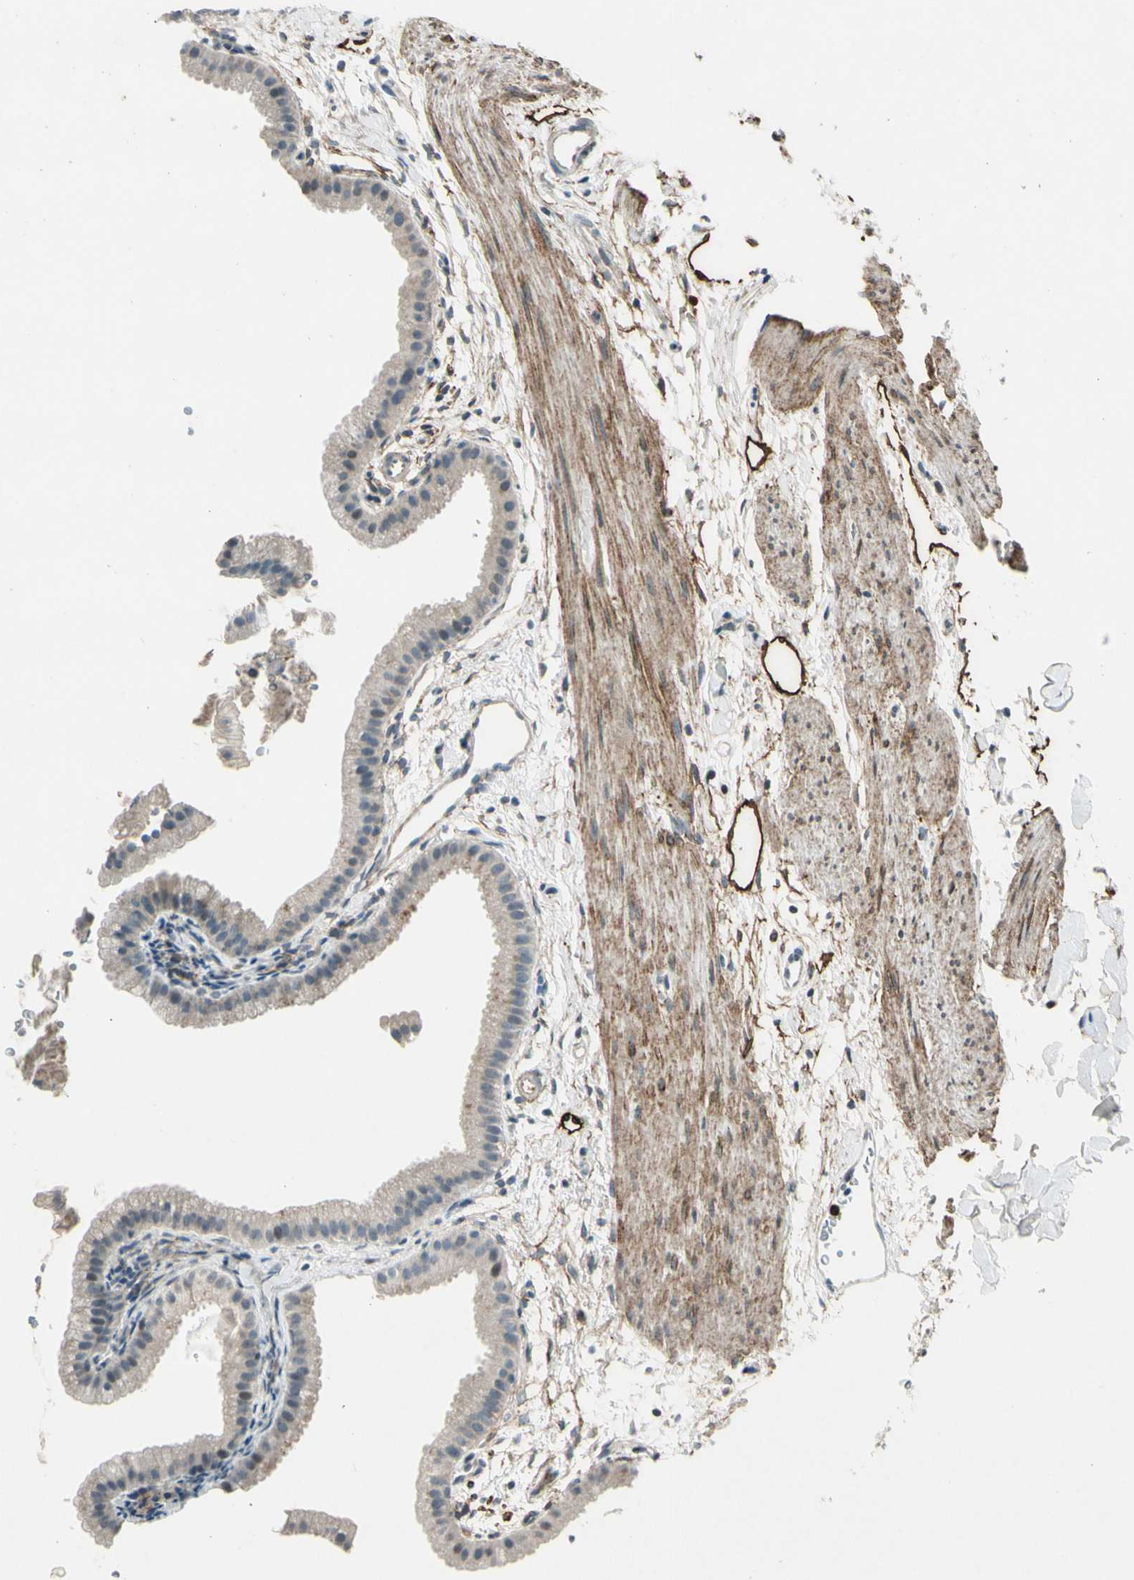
{"staining": {"intensity": "negative", "quantity": "none", "location": "none"}, "tissue": "gallbladder", "cell_type": "Glandular cells", "image_type": "normal", "snomed": [{"axis": "morphology", "description": "Normal tissue, NOS"}, {"axis": "topography", "description": "Gallbladder"}], "caption": "Immunohistochemical staining of normal gallbladder demonstrates no significant positivity in glandular cells. (Brightfield microscopy of DAB (3,3'-diaminobenzidine) immunohistochemistry at high magnification).", "gene": "PDPN", "patient": {"sex": "female", "age": 64}}